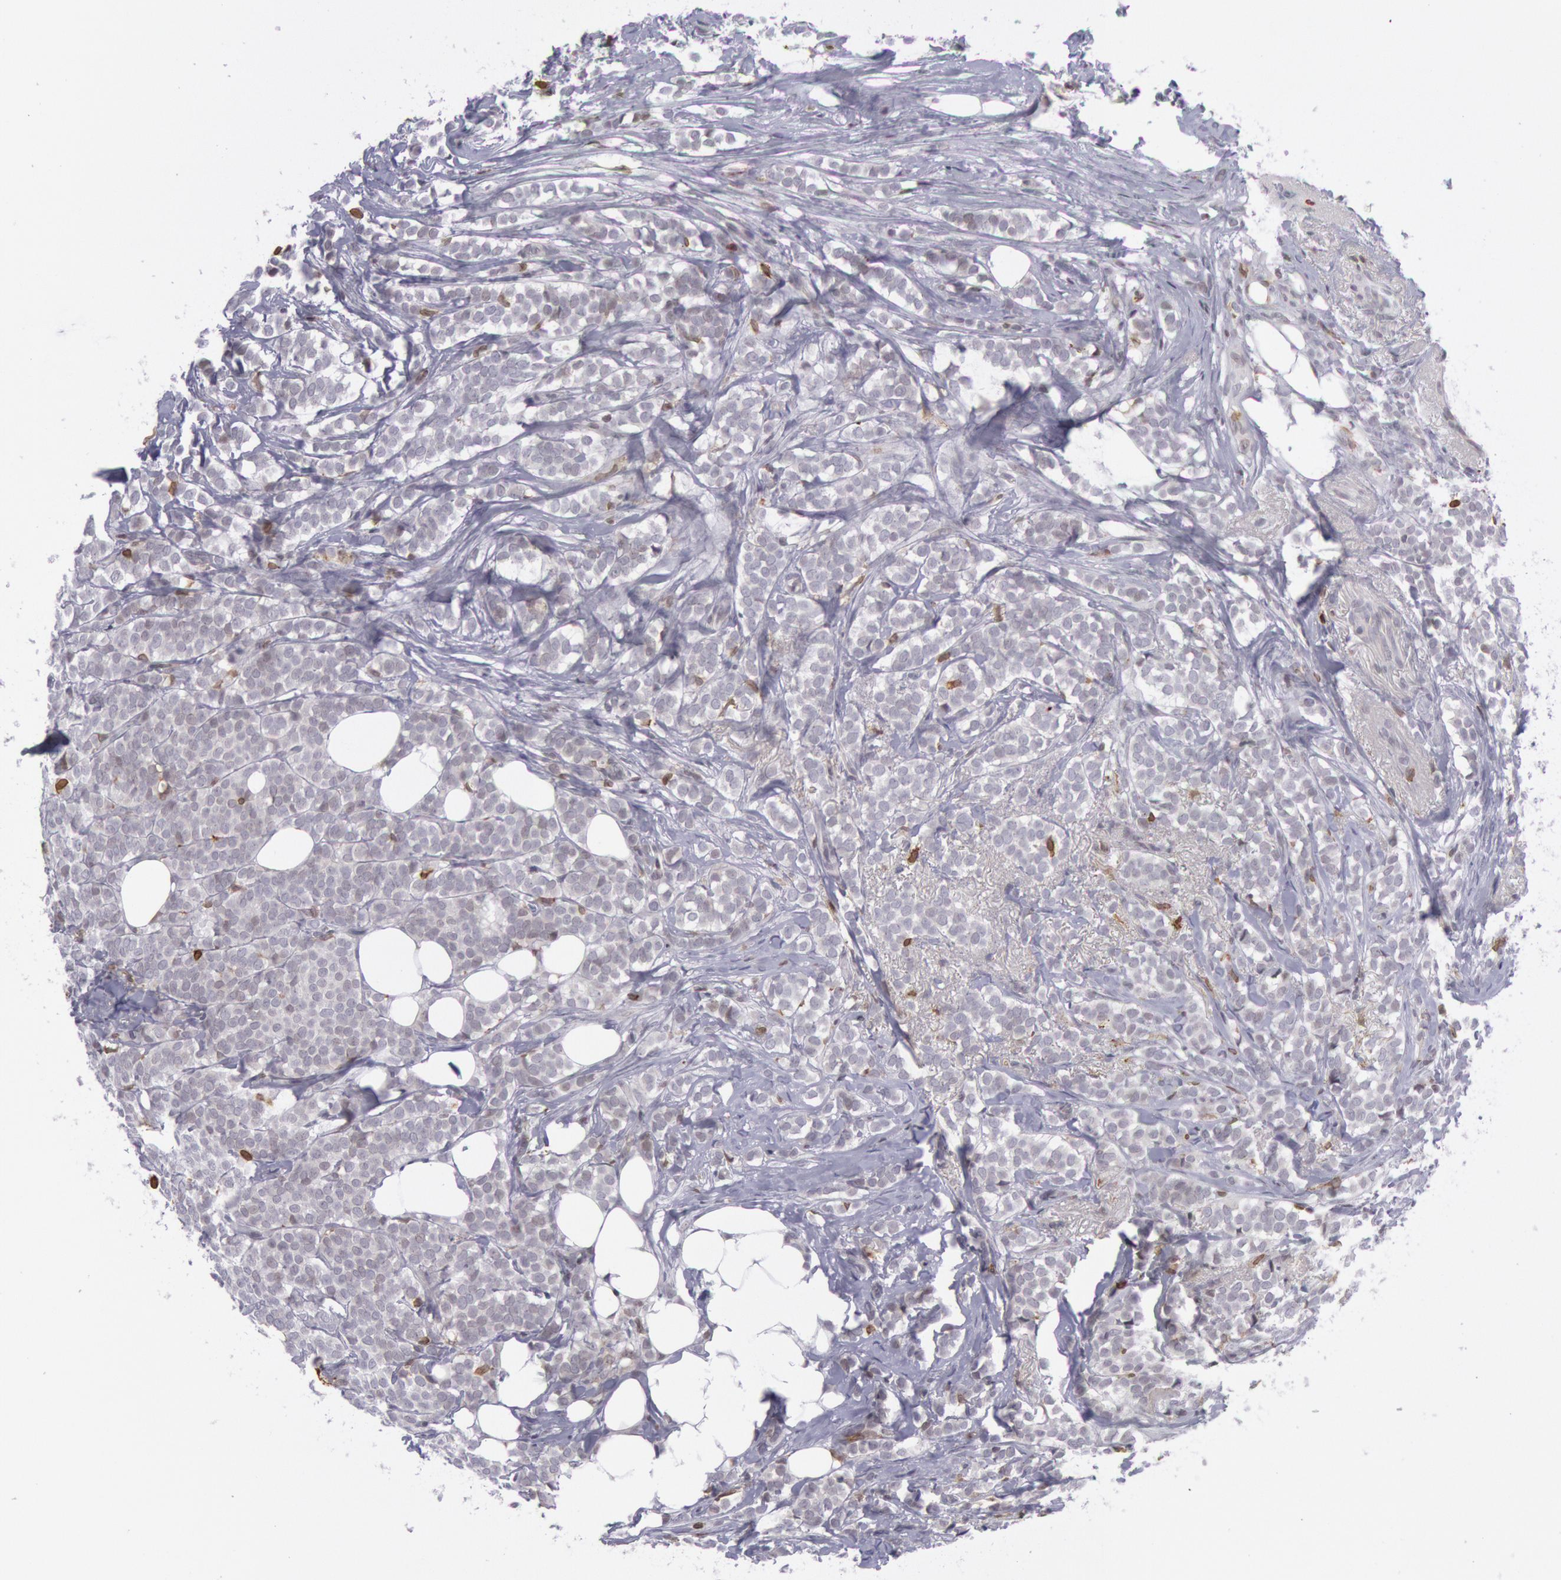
{"staining": {"intensity": "moderate", "quantity": "<25%", "location": "nuclear"}, "tissue": "breast cancer", "cell_type": "Tumor cells", "image_type": "cancer", "snomed": [{"axis": "morphology", "description": "Lobular carcinoma"}, {"axis": "topography", "description": "Breast"}], "caption": "A photomicrograph showing moderate nuclear expression in approximately <25% of tumor cells in lobular carcinoma (breast), as visualized by brown immunohistochemical staining.", "gene": "PTGS2", "patient": {"sex": "female", "age": 56}}